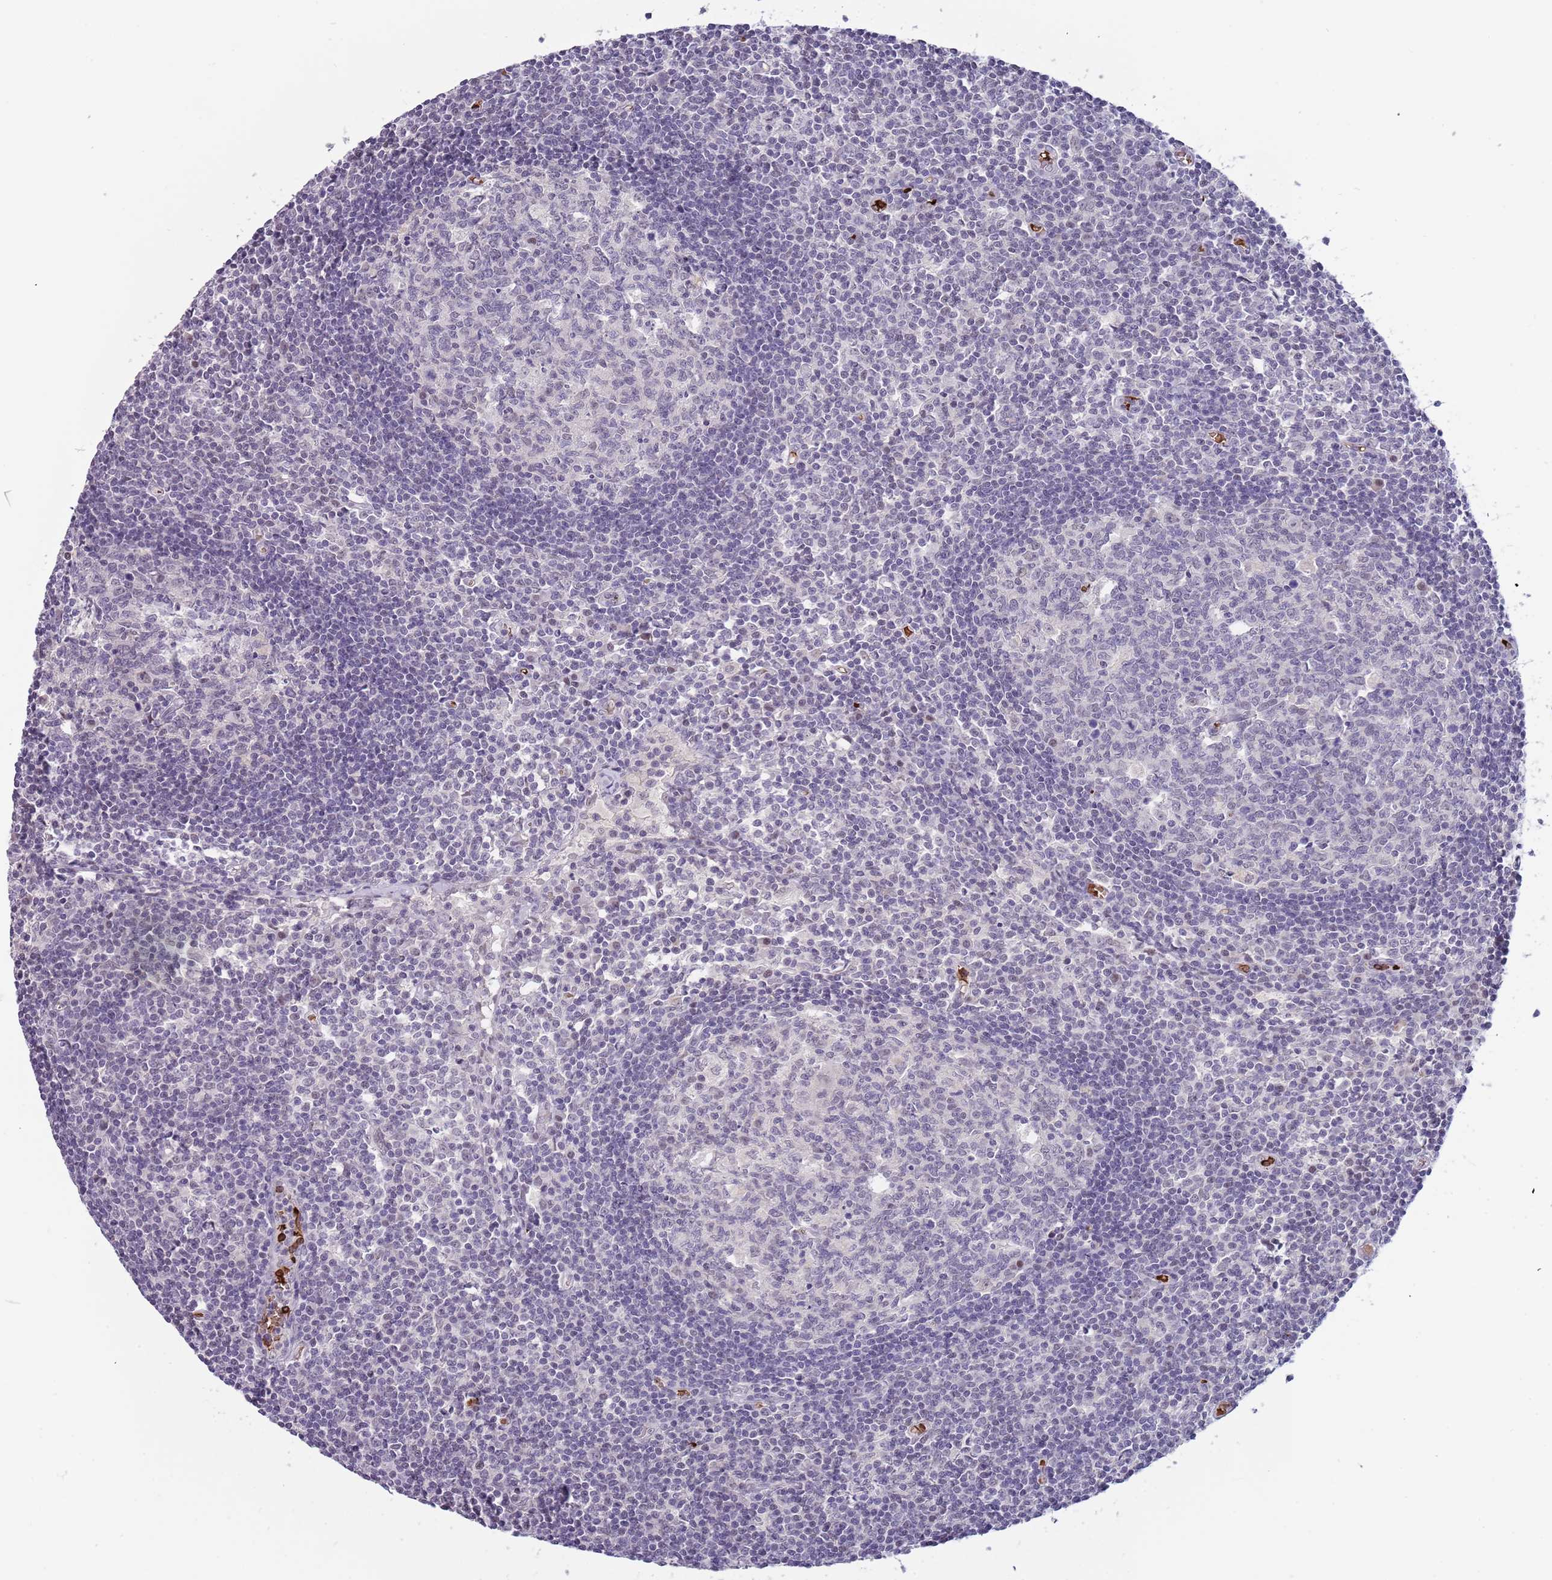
{"staining": {"intensity": "negative", "quantity": "none", "location": "none"}, "tissue": "lymph node", "cell_type": "Germinal center cells", "image_type": "normal", "snomed": [{"axis": "morphology", "description": "Normal tissue, NOS"}, {"axis": "topography", "description": "Lymph node"}], "caption": "Germinal center cells show no significant staining in unremarkable lymph node. The staining is performed using DAB brown chromogen with nuclei counter-stained in using hematoxylin.", "gene": "LYPD6B", "patient": {"sex": "female", "age": 55}}